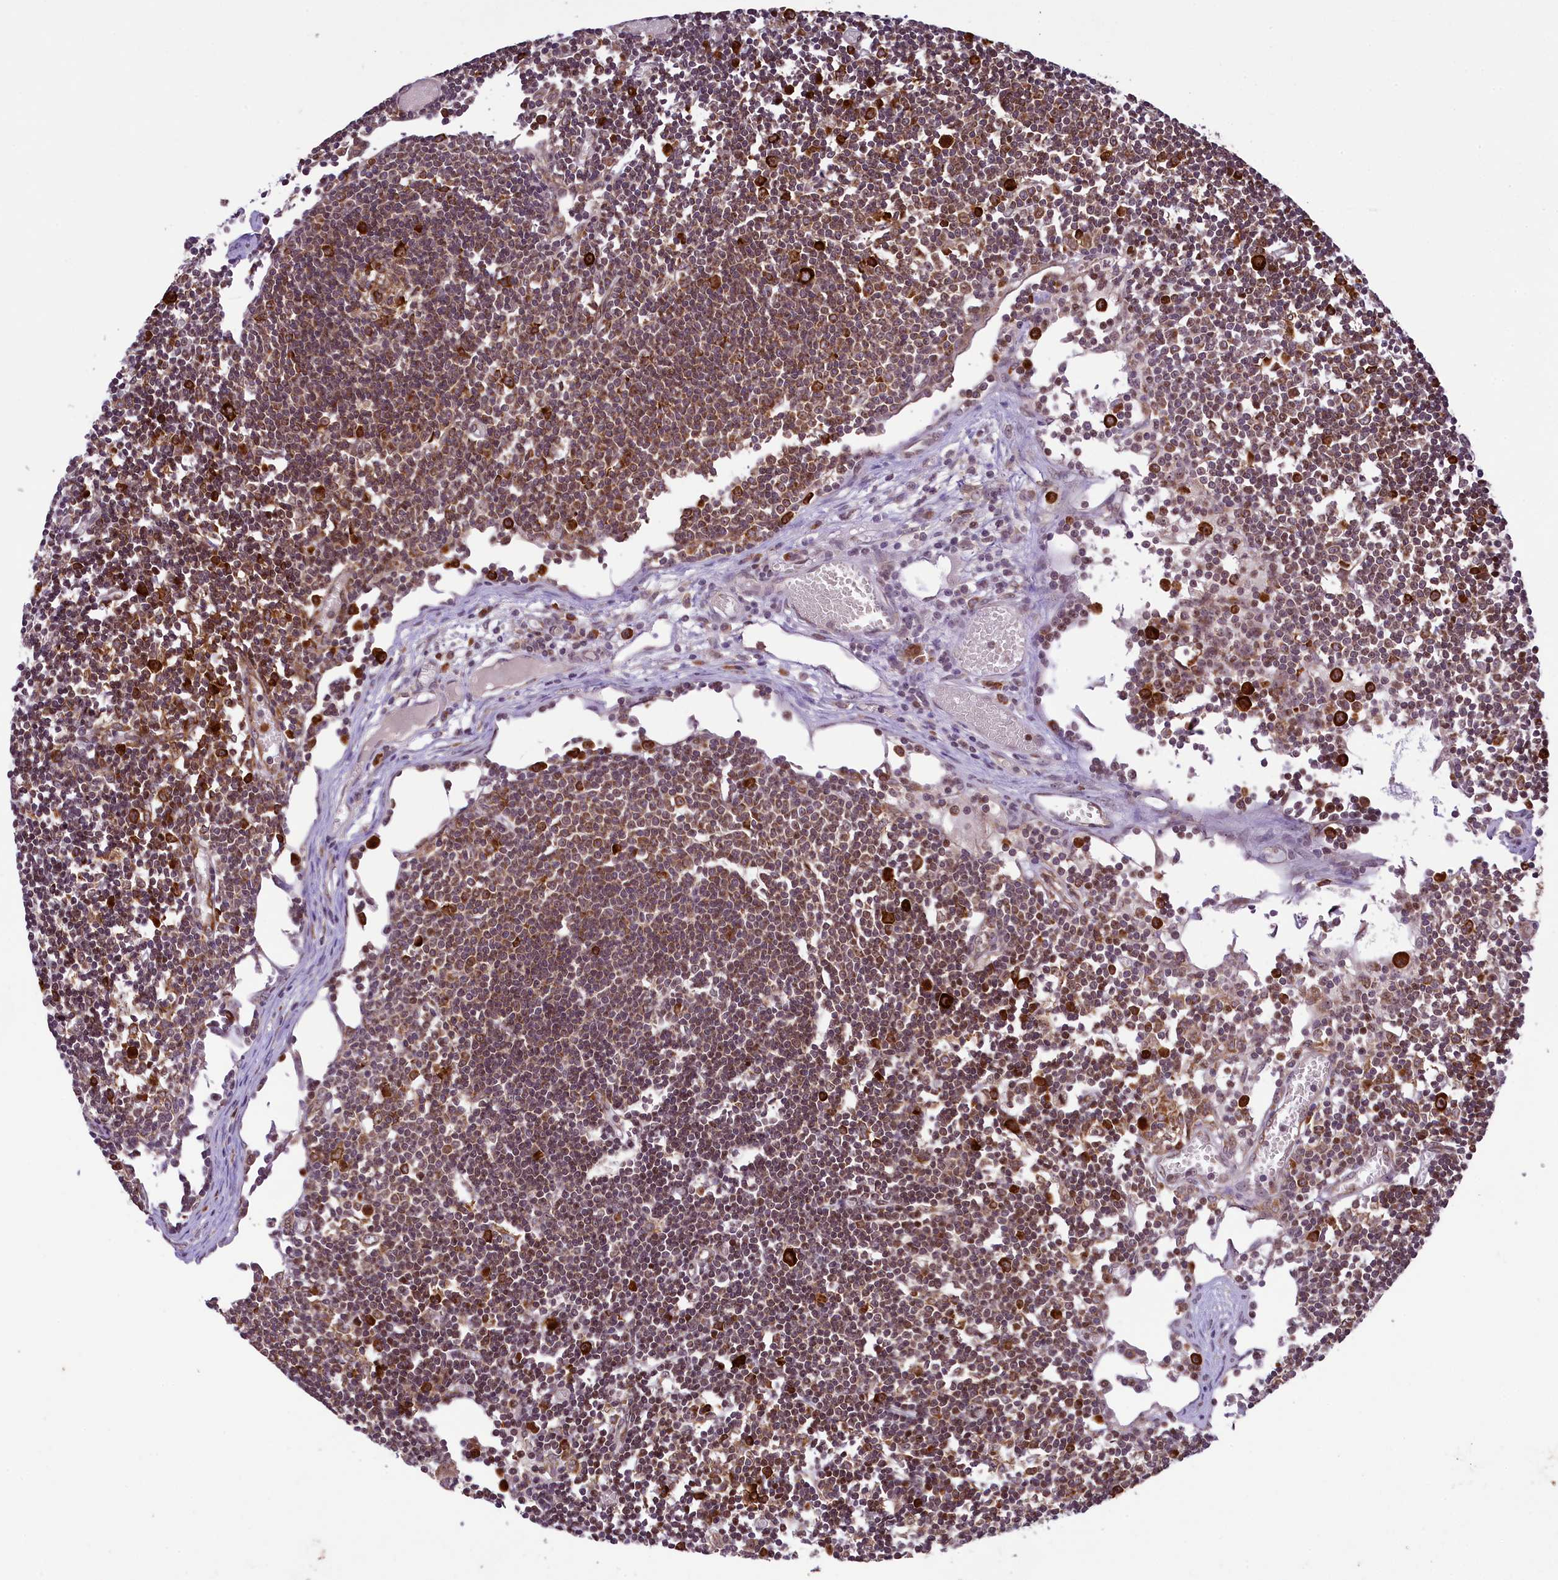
{"staining": {"intensity": "strong", "quantity": ">75%", "location": "cytoplasmic/membranous"}, "tissue": "lymph node", "cell_type": "Germinal center cells", "image_type": "normal", "snomed": [{"axis": "morphology", "description": "Normal tissue, NOS"}, {"axis": "topography", "description": "Lymph node"}], "caption": "The image displays a brown stain indicating the presence of a protein in the cytoplasmic/membranous of germinal center cells in lymph node. The staining was performed using DAB (3,3'-diaminobenzidine), with brown indicating positive protein expression. Nuclei are stained blue with hematoxylin.", "gene": "LARP4", "patient": {"sex": "female", "age": 11}}